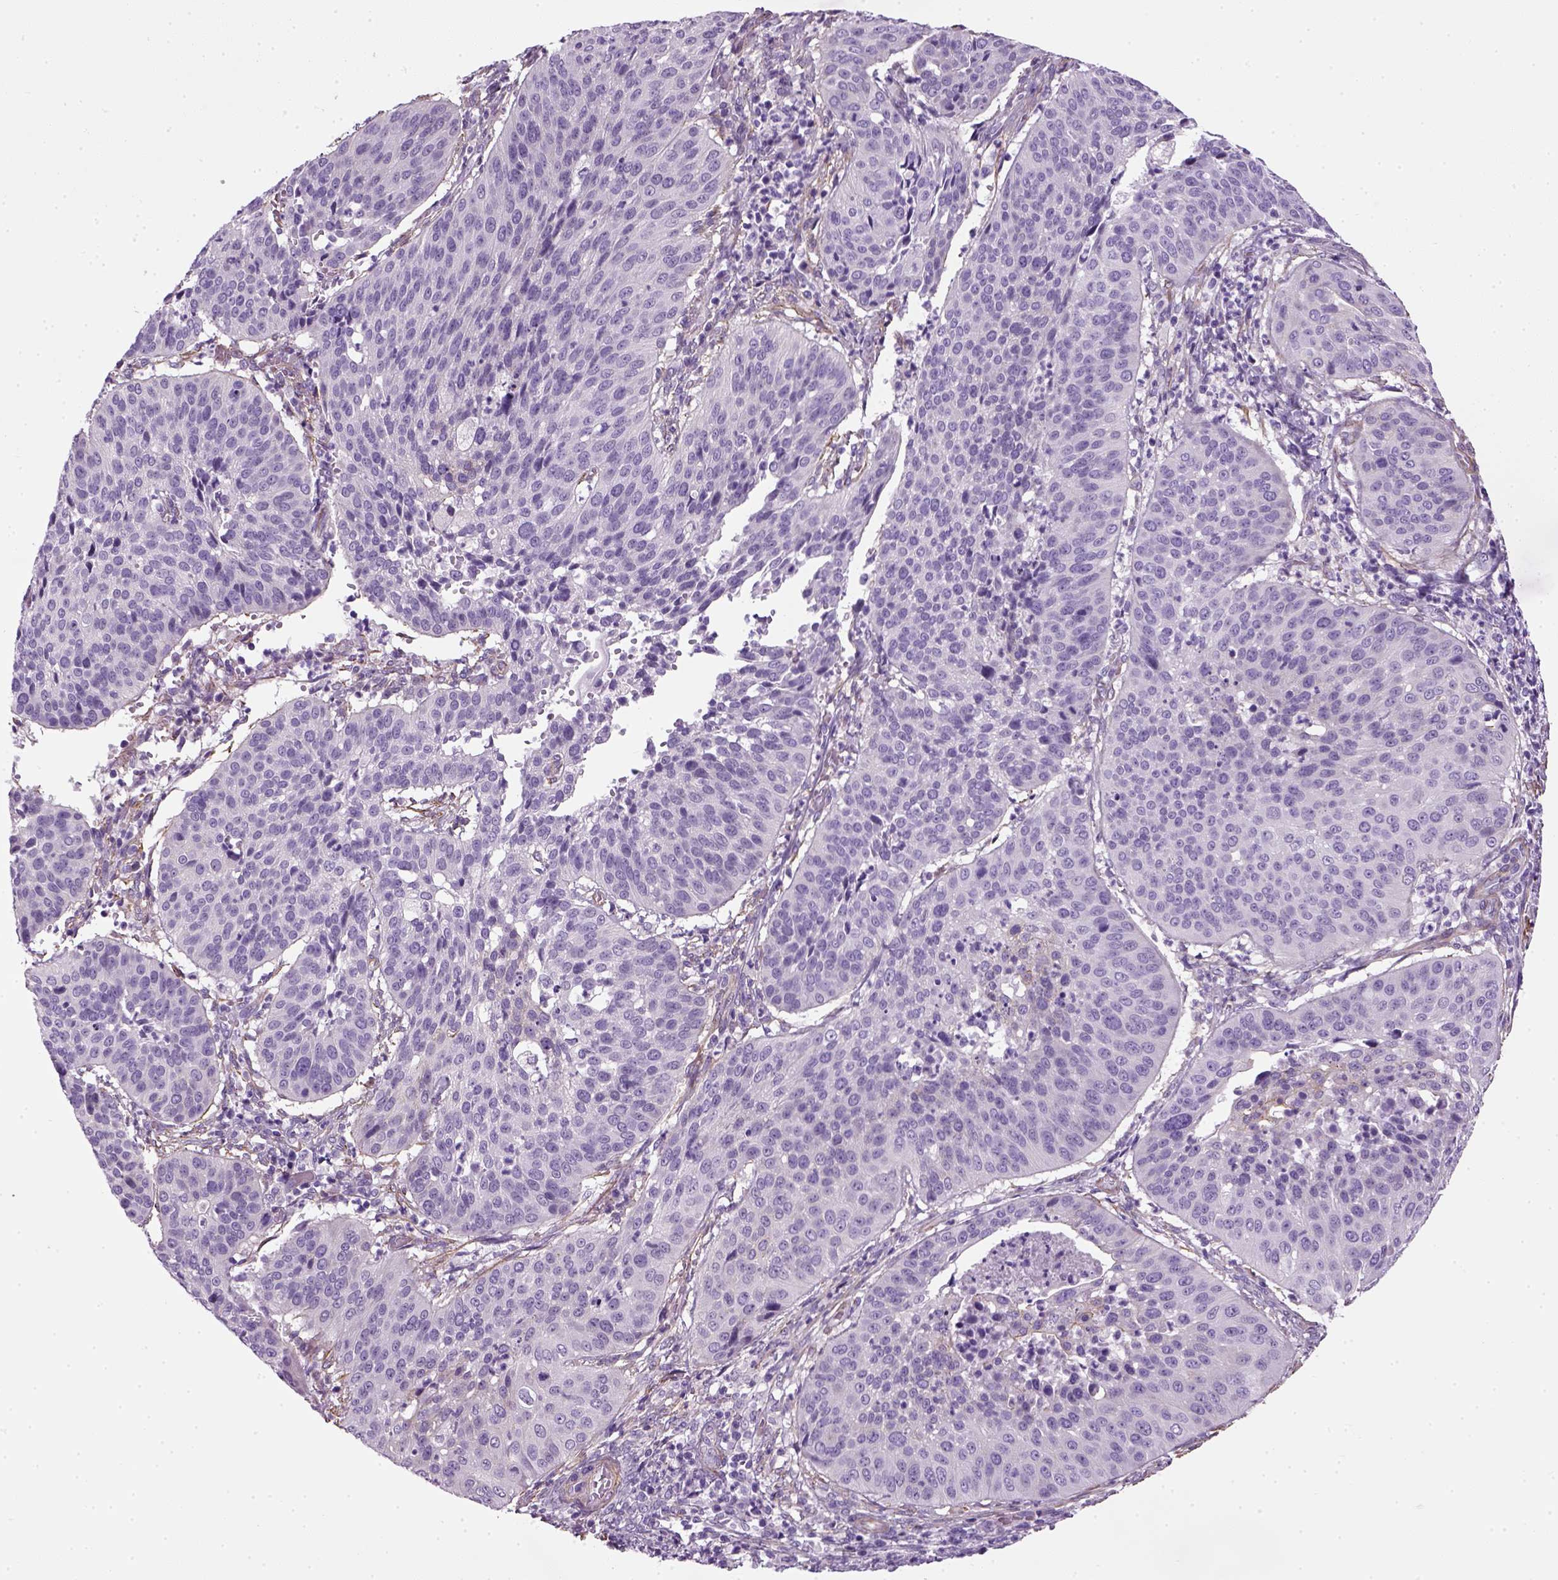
{"staining": {"intensity": "negative", "quantity": "none", "location": "none"}, "tissue": "cervical cancer", "cell_type": "Tumor cells", "image_type": "cancer", "snomed": [{"axis": "morphology", "description": "Normal tissue, NOS"}, {"axis": "morphology", "description": "Squamous cell carcinoma, NOS"}, {"axis": "topography", "description": "Cervix"}], "caption": "Image shows no protein staining in tumor cells of squamous cell carcinoma (cervical) tissue.", "gene": "FAM161A", "patient": {"sex": "female", "age": 39}}